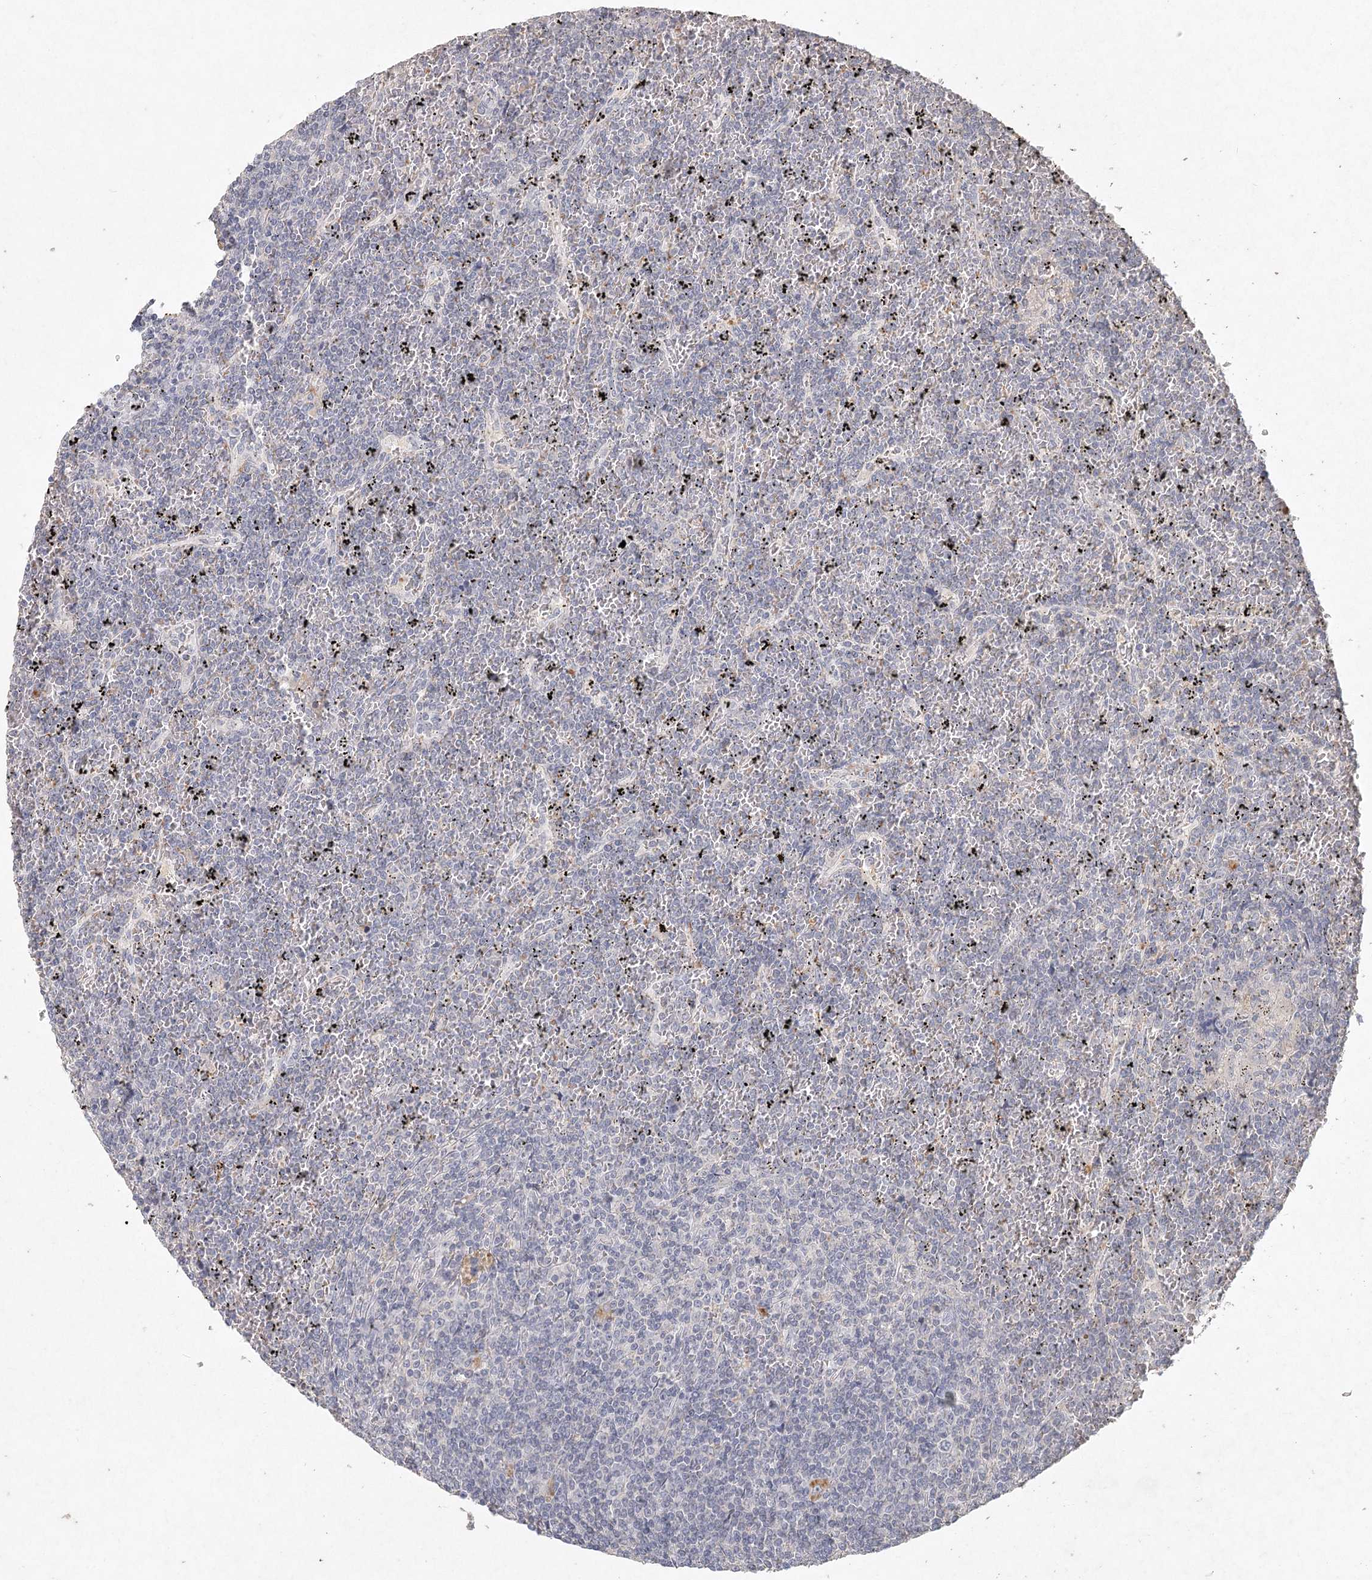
{"staining": {"intensity": "negative", "quantity": "none", "location": "none"}, "tissue": "lymphoma", "cell_type": "Tumor cells", "image_type": "cancer", "snomed": [{"axis": "morphology", "description": "Malignant lymphoma, non-Hodgkin's type, Low grade"}, {"axis": "topography", "description": "Spleen"}], "caption": "Tumor cells are negative for protein expression in human malignant lymphoma, non-Hodgkin's type (low-grade).", "gene": "ARSI", "patient": {"sex": "female", "age": 19}}